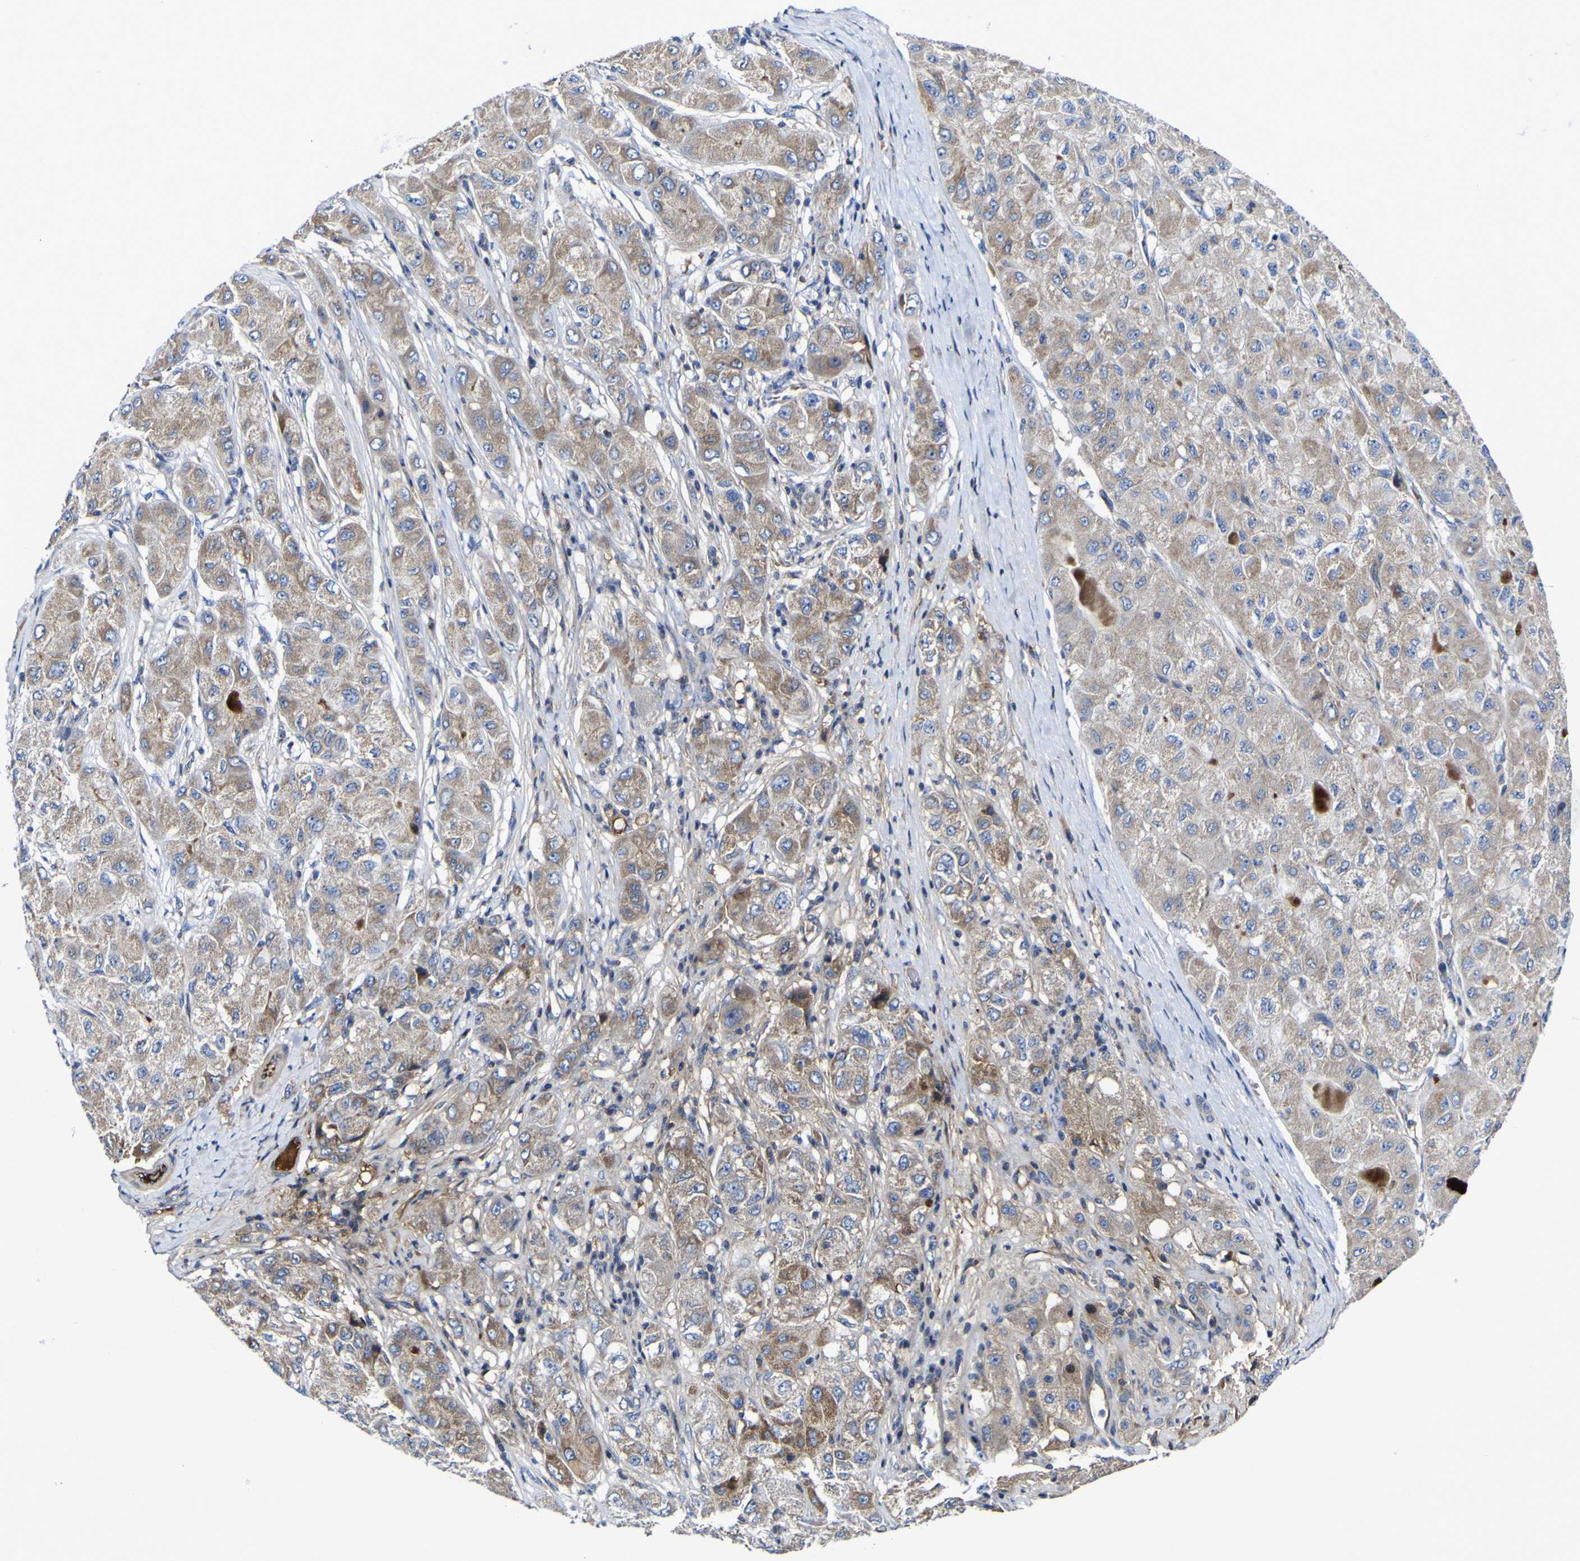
{"staining": {"intensity": "moderate", "quantity": ">75%", "location": "cytoplasmic/membranous"}, "tissue": "liver cancer", "cell_type": "Tumor cells", "image_type": "cancer", "snomed": [{"axis": "morphology", "description": "Carcinoma, Hepatocellular, NOS"}, {"axis": "topography", "description": "Liver"}], "caption": "IHC histopathology image of human liver cancer stained for a protein (brown), which displays medium levels of moderate cytoplasmic/membranous expression in approximately >75% of tumor cells.", "gene": "CCDC90B", "patient": {"sex": "male", "age": 80}}